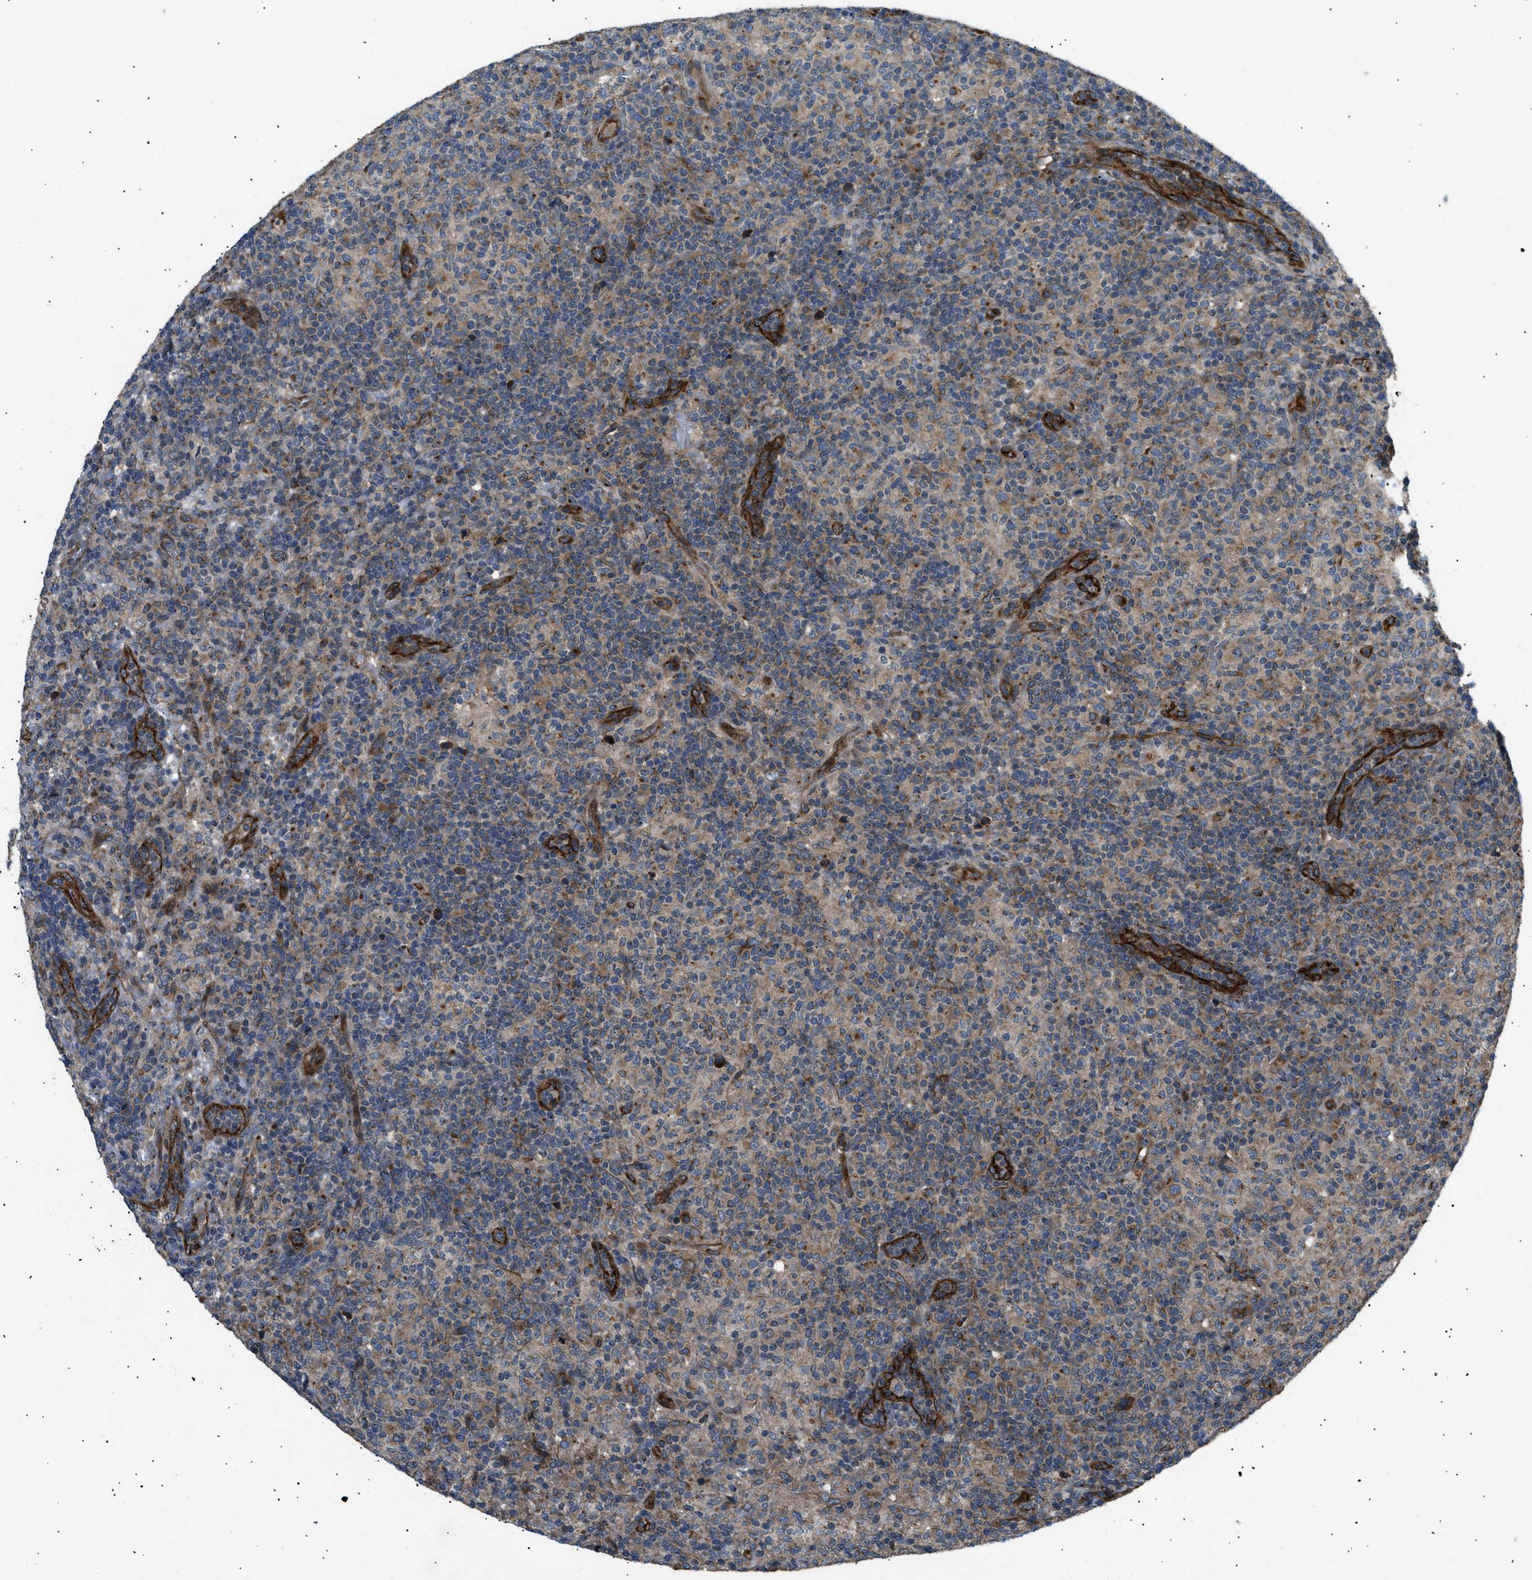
{"staining": {"intensity": "moderate", "quantity": ">75%", "location": "cytoplasmic/membranous"}, "tissue": "lymphoma", "cell_type": "Tumor cells", "image_type": "cancer", "snomed": [{"axis": "morphology", "description": "Hodgkin's disease, NOS"}, {"axis": "topography", "description": "Lymph node"}], "caption": "Protein expression analysis of lymphoma demonstrates moderate cytoplasmic/membranous positivity in approximately >75% of tumor cells.", "gene": "LYSMD3", "patient": {"sex": "male", "age": 70}}